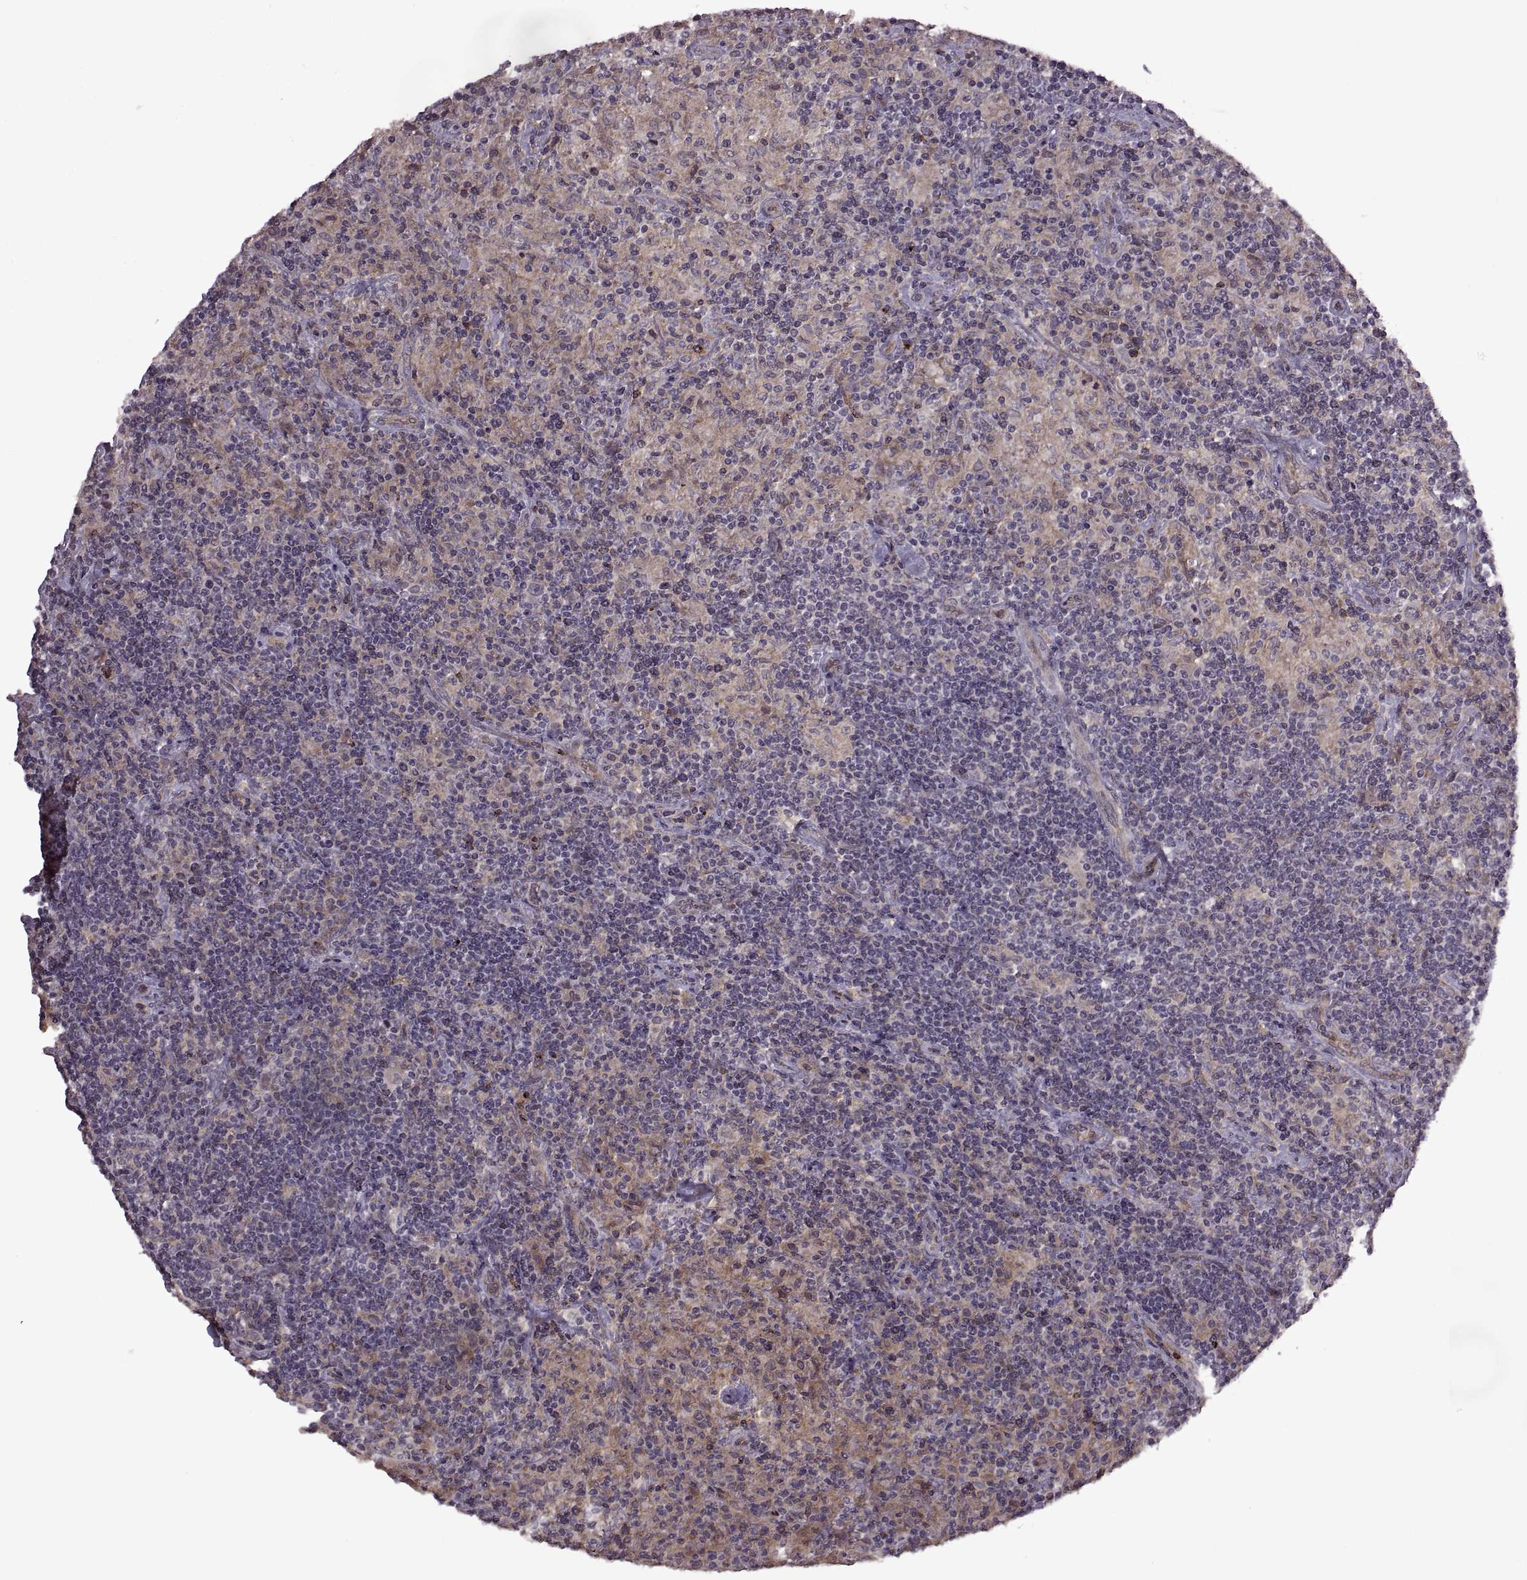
{"staining": {"intensity": "negative", "quantity": "none", "location": "none"}, "tissue": "lymphoma", "cell_type": "Tumor cells", "image_type": "cancer", "snomed": [{"axis": "morphology", "description": "Hodgkin's disease, NOS"}, {"axis": "topography", "description": "Lymph node"}], "caption": "DAB (3,3'-diaminobenzidine) immunohistochemical staining of human lymphoma exhibits no significant staining in tumor cells. The staining was performed using DAB (3,3'-diaminobenzidine) to visualize the protein expression in brown, while the nuclei were stained in blue with hematoxylin (Magnification: 20x).", "gene": "PIERCE1", "patient": {"sex": "male", "age": 70}}